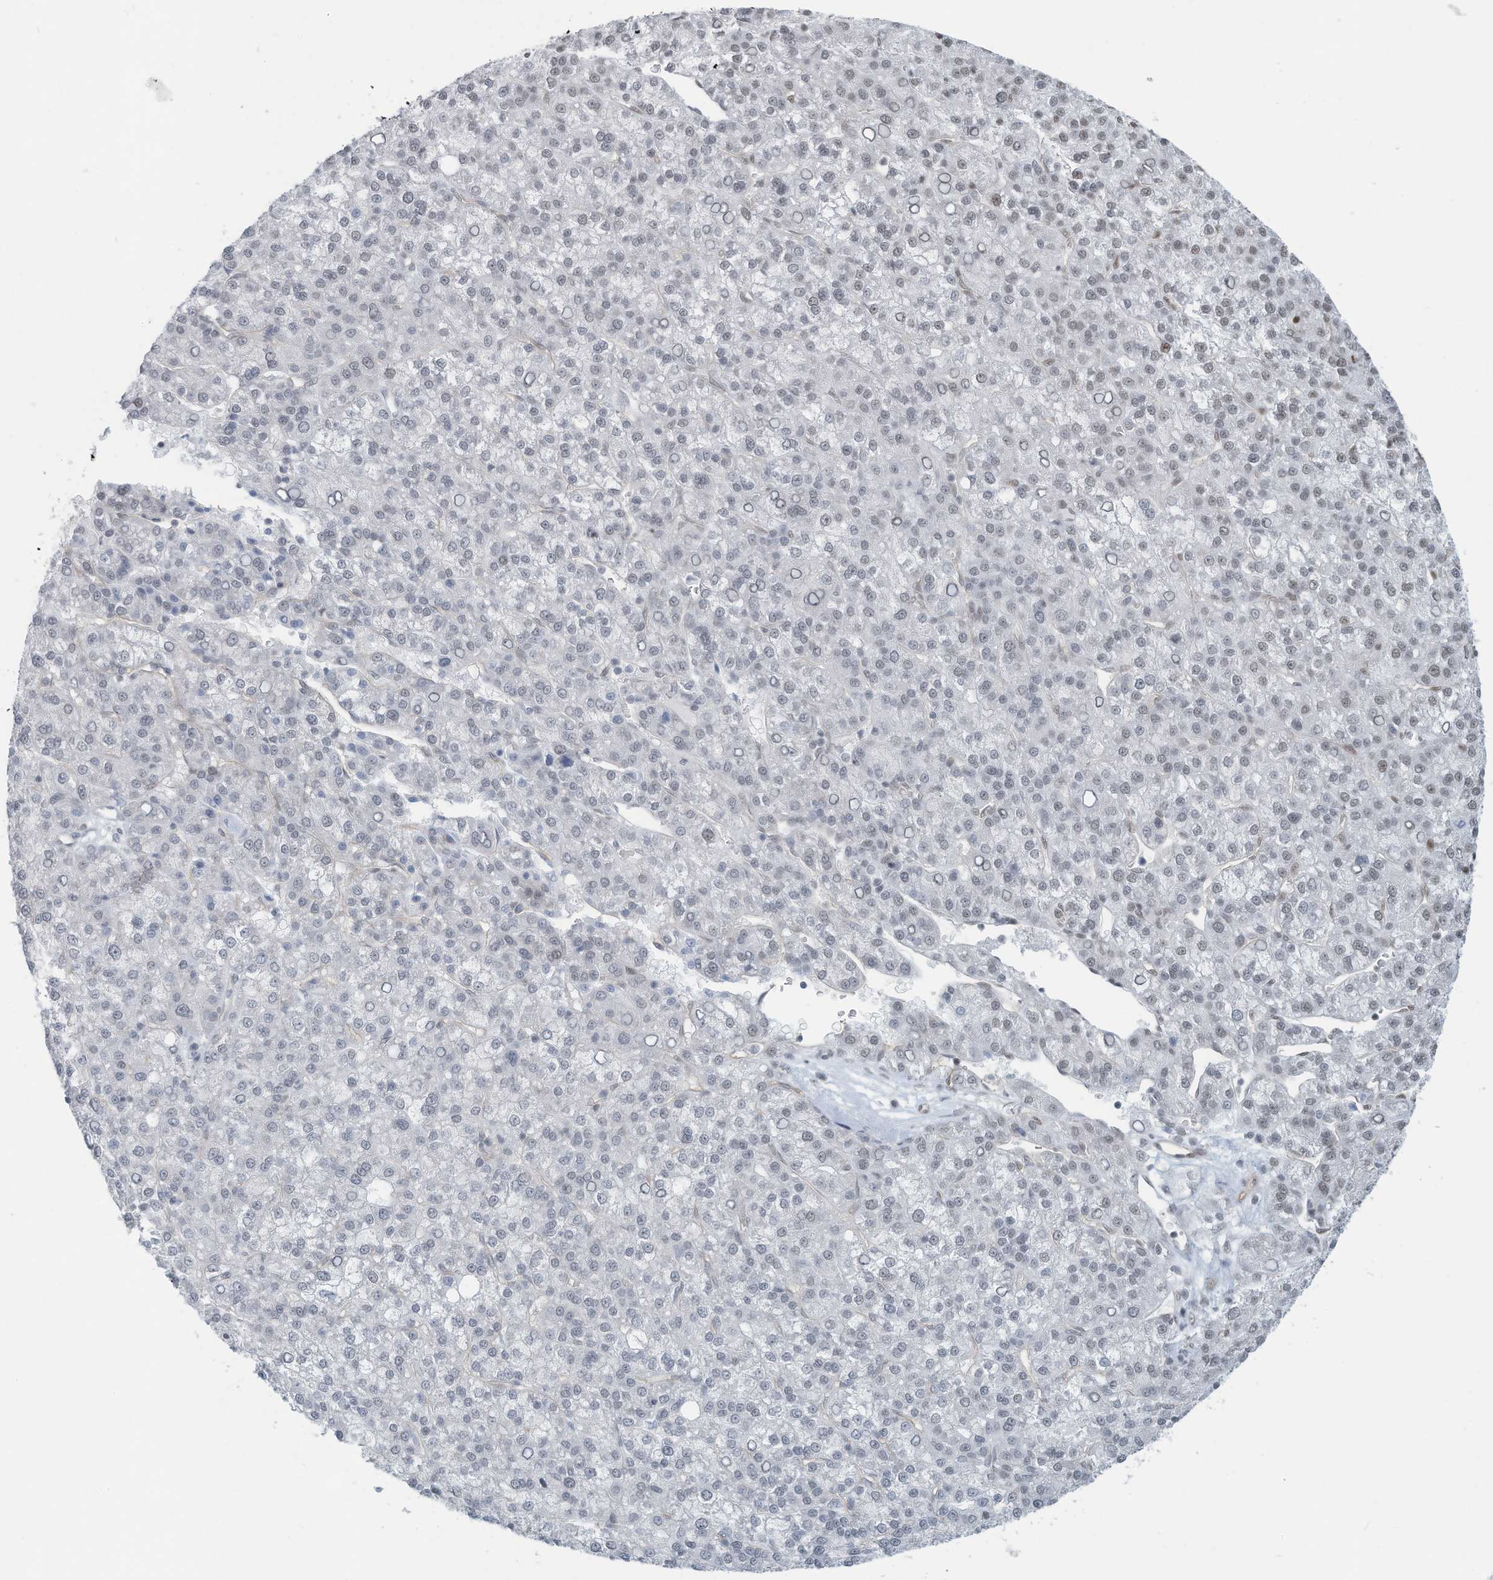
{"staining": {"intensity": "weak", "quantity": "<25%", "location": "nuclear"}, "tissue": "liver cancer", "cell_type": "Tumor cells", "image_type": "cancer", "snomed": [{"axis": "morphology", "description": "Carcinoma, Hepatocellular, NOS"}, {"axis": "topography", "description": "Liver"}], "caption": "This is an immunohistochemistry (IHC) micrograph of human liver cancer (hepatocellular carcinoma). There is no expression in tumor cells.", "gene": "SARNP", "patient": {"sex": "female", "age": 58}}